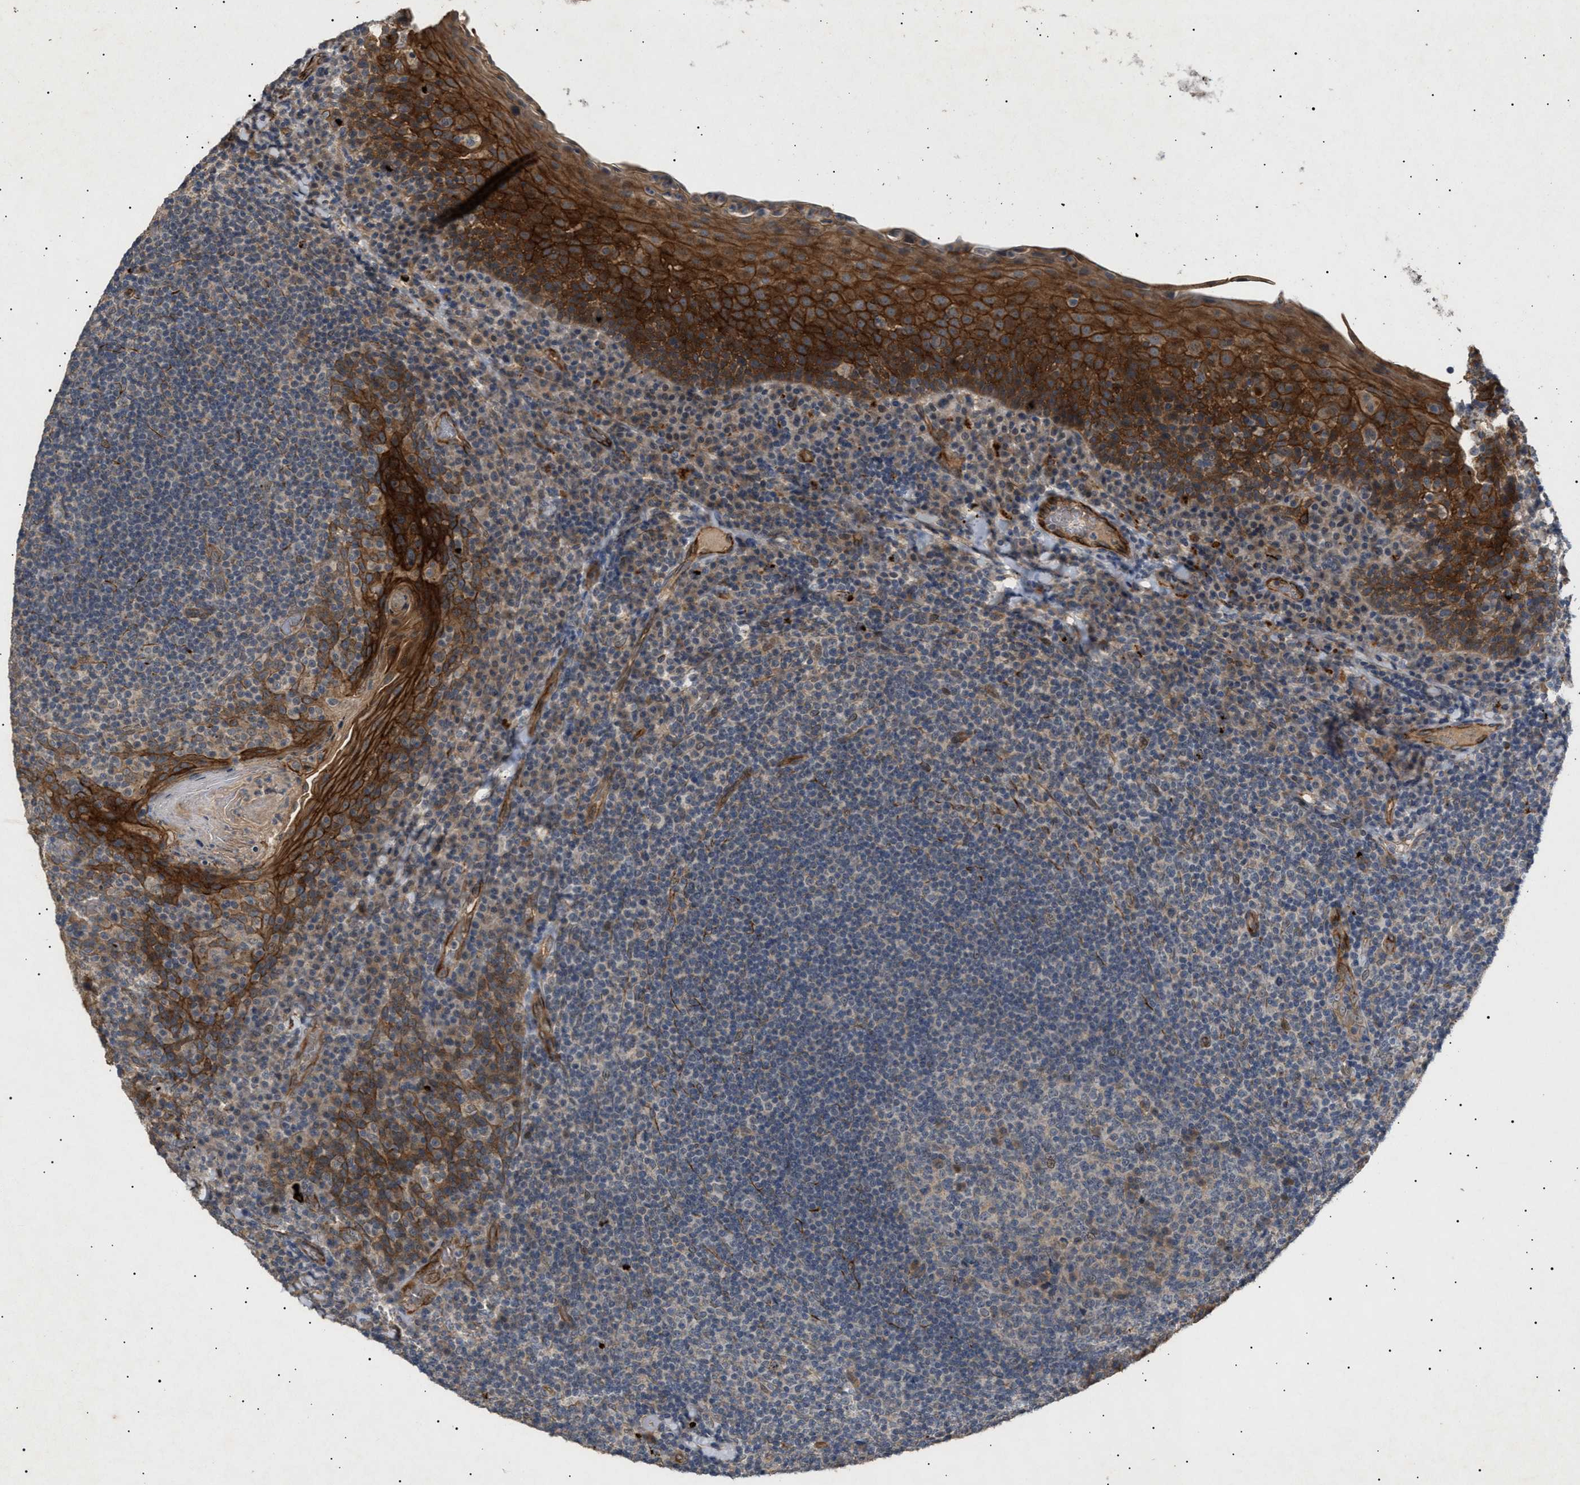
{"staining": {"intensity": "moderate", "quantity": "<25%", "location": "cytoplasmic/membranous"}, "tissue": "tonsil", "cell_type": "Germinal center cells", "image_type": "normal", "snomed": [{"axis": "morphology", "description": "Normal tissue, NOS"}, {"axis": "topography", "description": "Tonsil"}], "caption": "DAB immunohistochemical staining of benign human tonsil shows moderate cytoplasmic/membranous protein staining in approximately <25% of germinal center cells. The staining is performed using DAB brown chromogen to label protein expression. The nuclei are counter-stained blue using hematoxylin.", "gene": "SIRT5", "patient": {"sex": "male", "age": 17}}